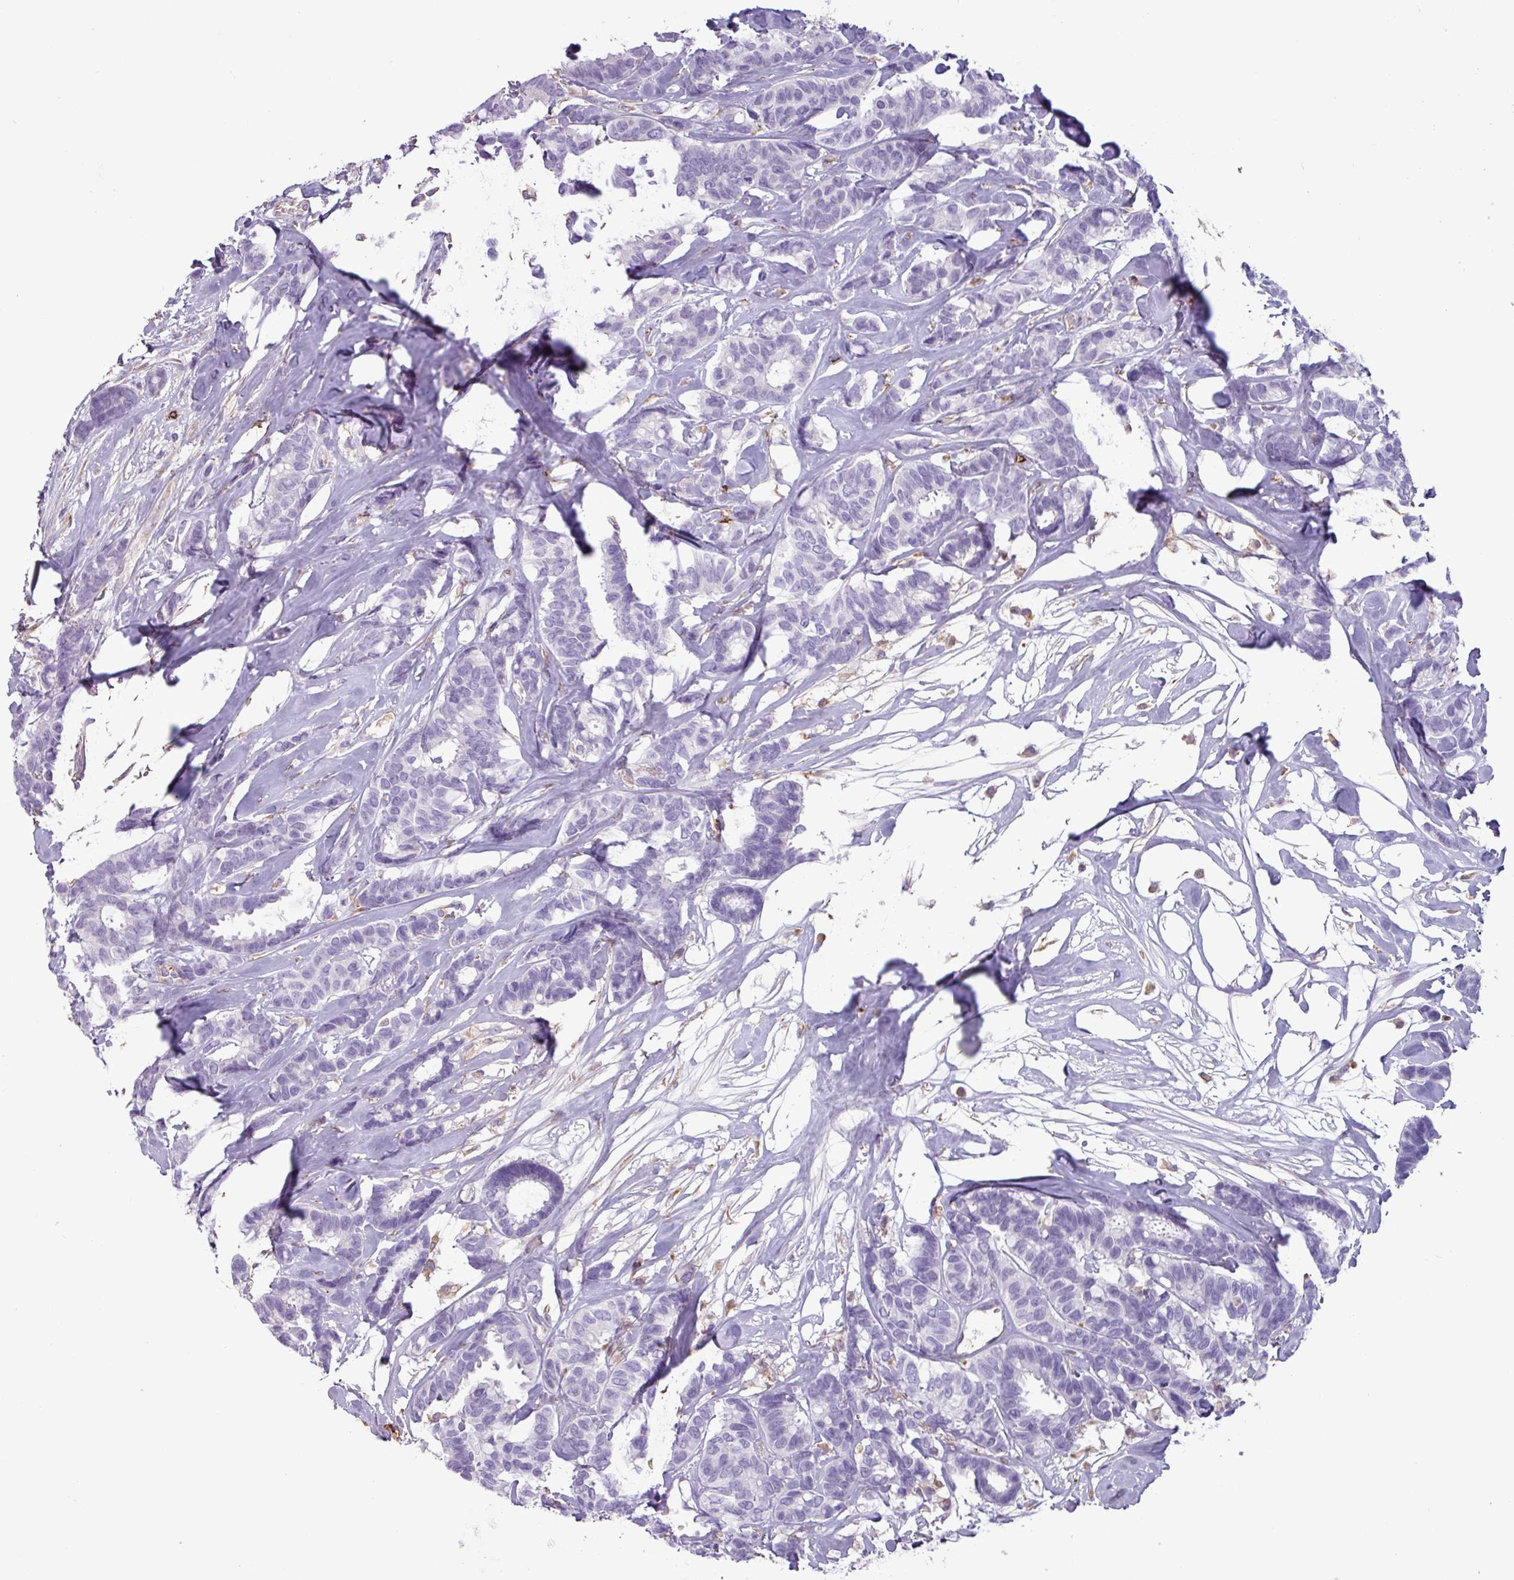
{"staining": {"intensity": "negative", "quantity": "none", "location": "none"}, "tissue": "breast cancer", "cell_type": "Tumor cells", "image_type": "cancer", "snomed": [{"axis": "morphology", "description": "Duct carcinoma"}, {"axis": "topography", "description": "Breast"}], "caption": "Immunohistochemistry (IHC) photomicrograph of intraductal carcinoma (breast) stained for a protein (brown), which demonstrates no staining in tumor cells. Brightfield microscopy of immunohistochemistry (IHC) stained with DAB (brown) and hematoxylin (blue), captured at high magnification.", "gene": "CD8A", "patient": {"sex": "female", "age": 87}}